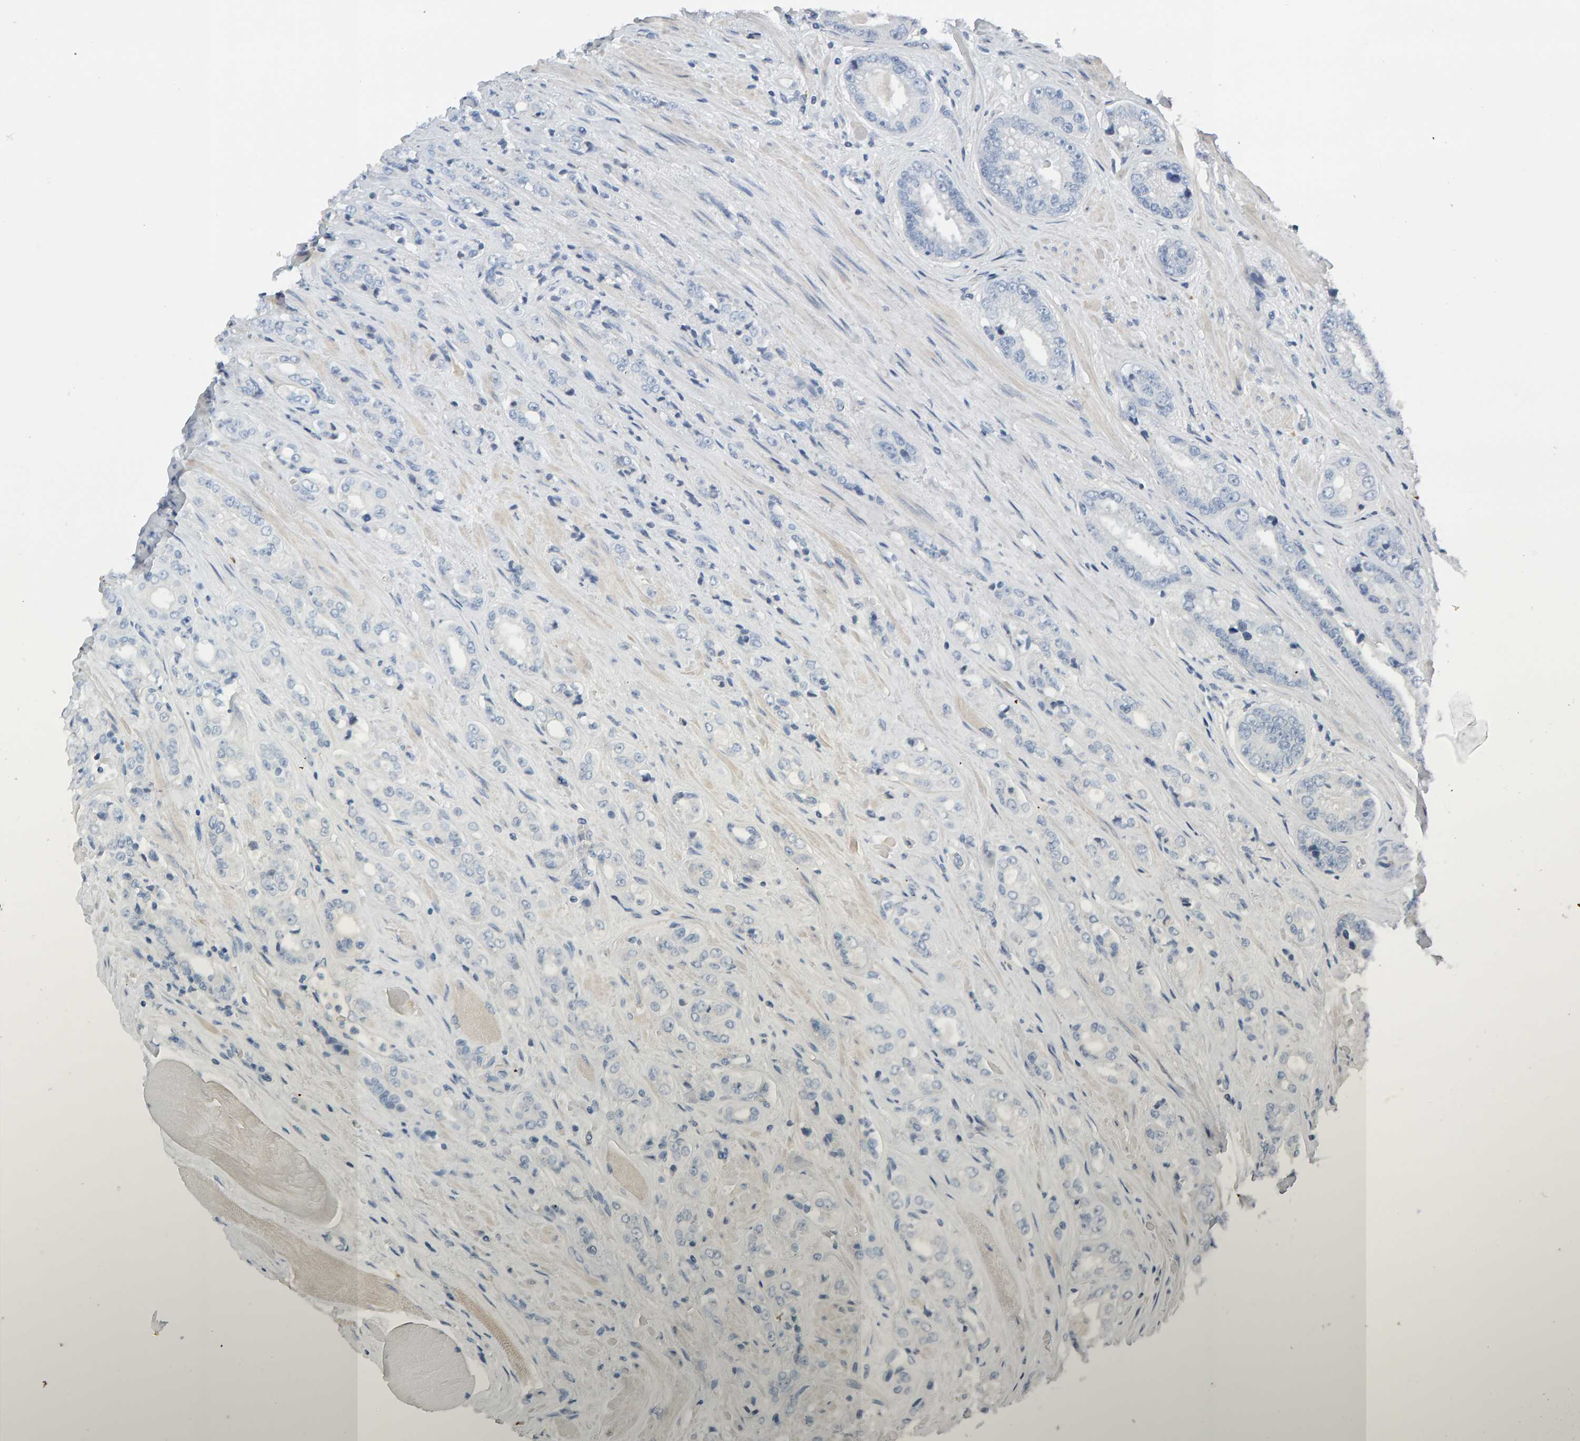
{"staining": {"intensity": "negative", "quantity": "none", "location": "none"}, "tissue": "prostate cancer", "cell_type": "Tumor cells", "image_type": "cancer", "snomed": [{"axis": "morphology", "description": "Adenocarcinoma, High grade"}, {"axis": "topography", "description": "Prostate"}], "caption": "This image is of prostate high-grade adenocarcinoma stained with immunohistochemistry (IHC) to label a protein in brown with the nuclei are counter-stained blue. There is no staining in tumor cells. Brightfield microscopy of IHC stained with DAB (brown) and hematoxylin (blue), captured at high magnification.", "gene": "IPPK", "patient": {"sex": "male", "age": 61}}